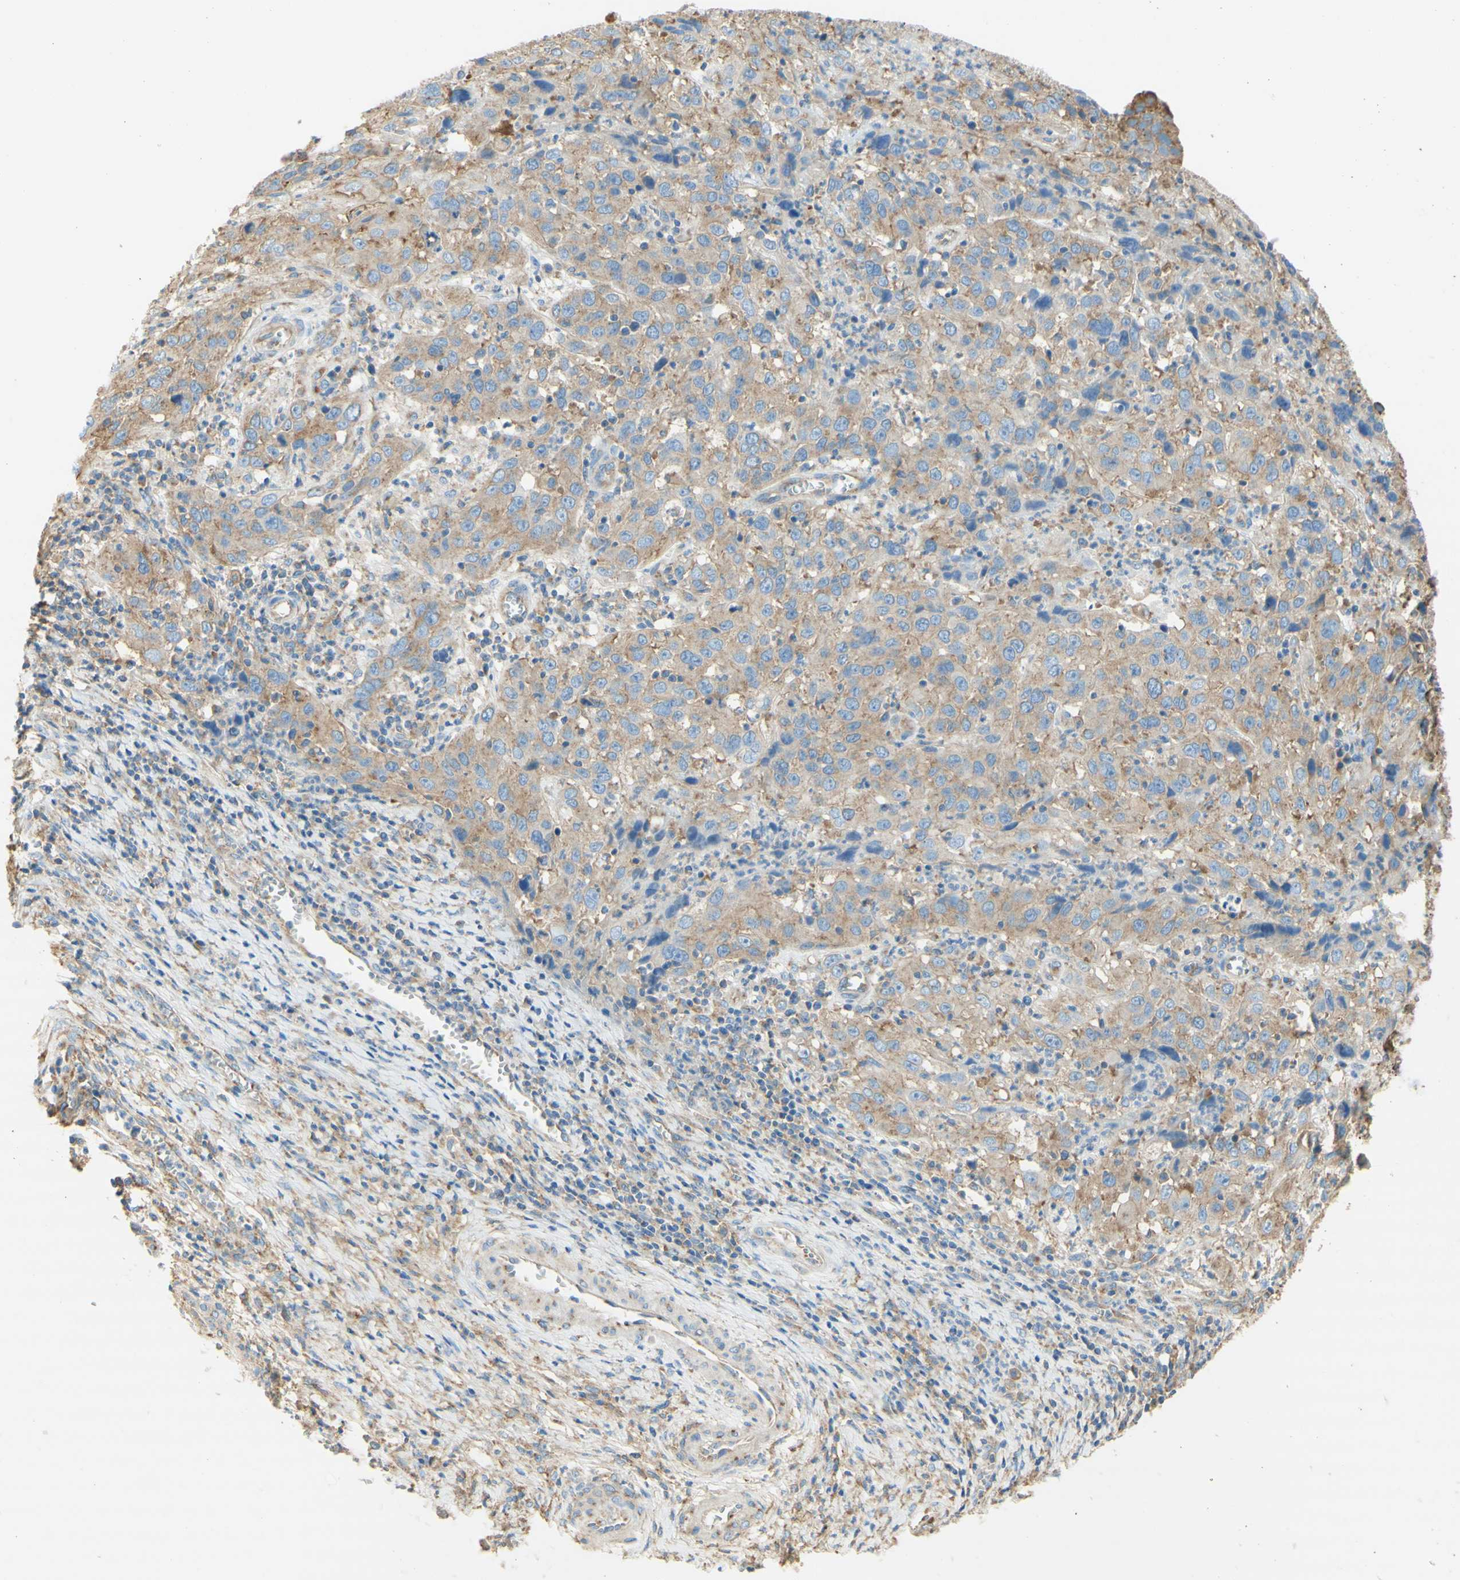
{"staining": {"intensity": "weak", "quantity": ">75%", "location": "cytoplasmic/membranous"}, "tissue": "cervical cancer", "cell_type": "Tumor cells", "image_type": "cancer", "snomed": [{"axis": "morphology", "description": "Squamous cell carcinoma, NOS"}, {"axis": "topography", "description": "Cervix"}], "caption": "Protein expression analysis of human cervical squamous cell carcinoma reveals weak cytoplasmic/membranous expression in about >75% of tumor cells. (Brightfield microscopy of DAB IHC at high magnification).", "gene": "CLTC", "patient": {"sex": "female", "age": 32}}